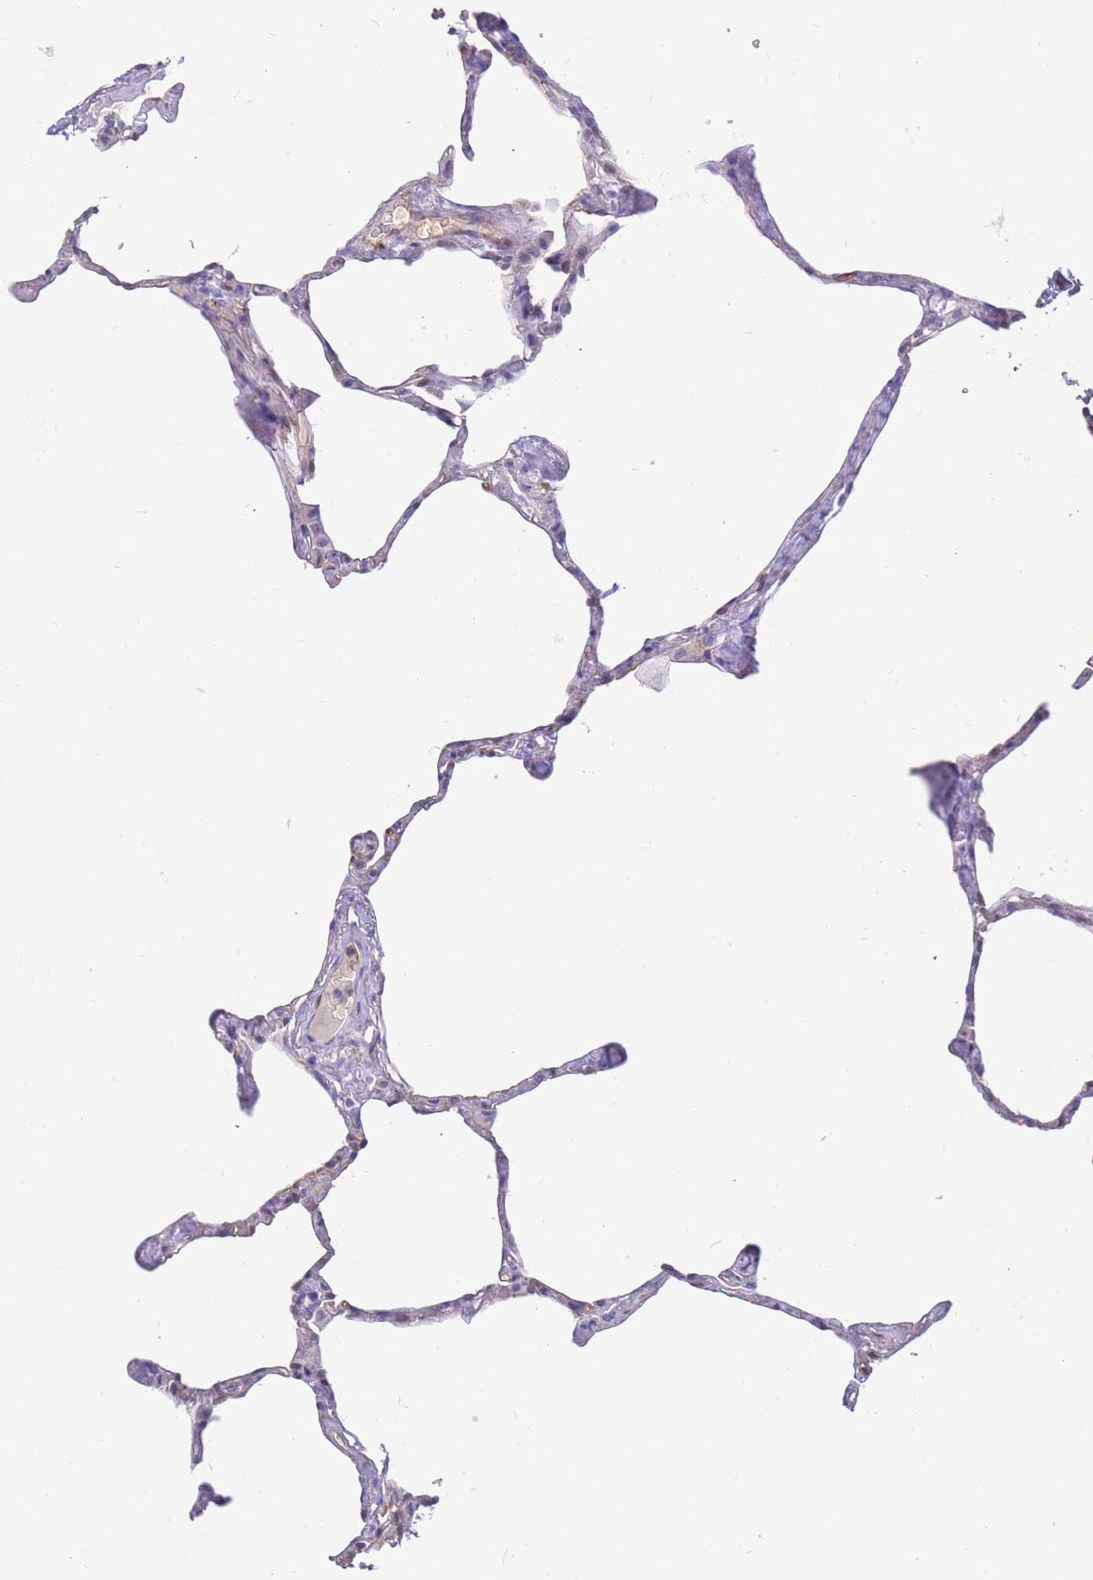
{"staining": {"intensity": "negative", "quantity": "none", "location": "none"}, "tissue": "lung", "cell_type": "Alveolar cells", "image_type": "normal", "snomed": [{"axis": "morphology", "description": "Normal tissue, NOS"}, {"axis": "topography", "description": "Lung"}], "caption": "Lung stained for a protein using IHC reveals no positivity alveolar cells.", "gene": "SULT1A1", "patient": {"sex": "male", "age": 65}}